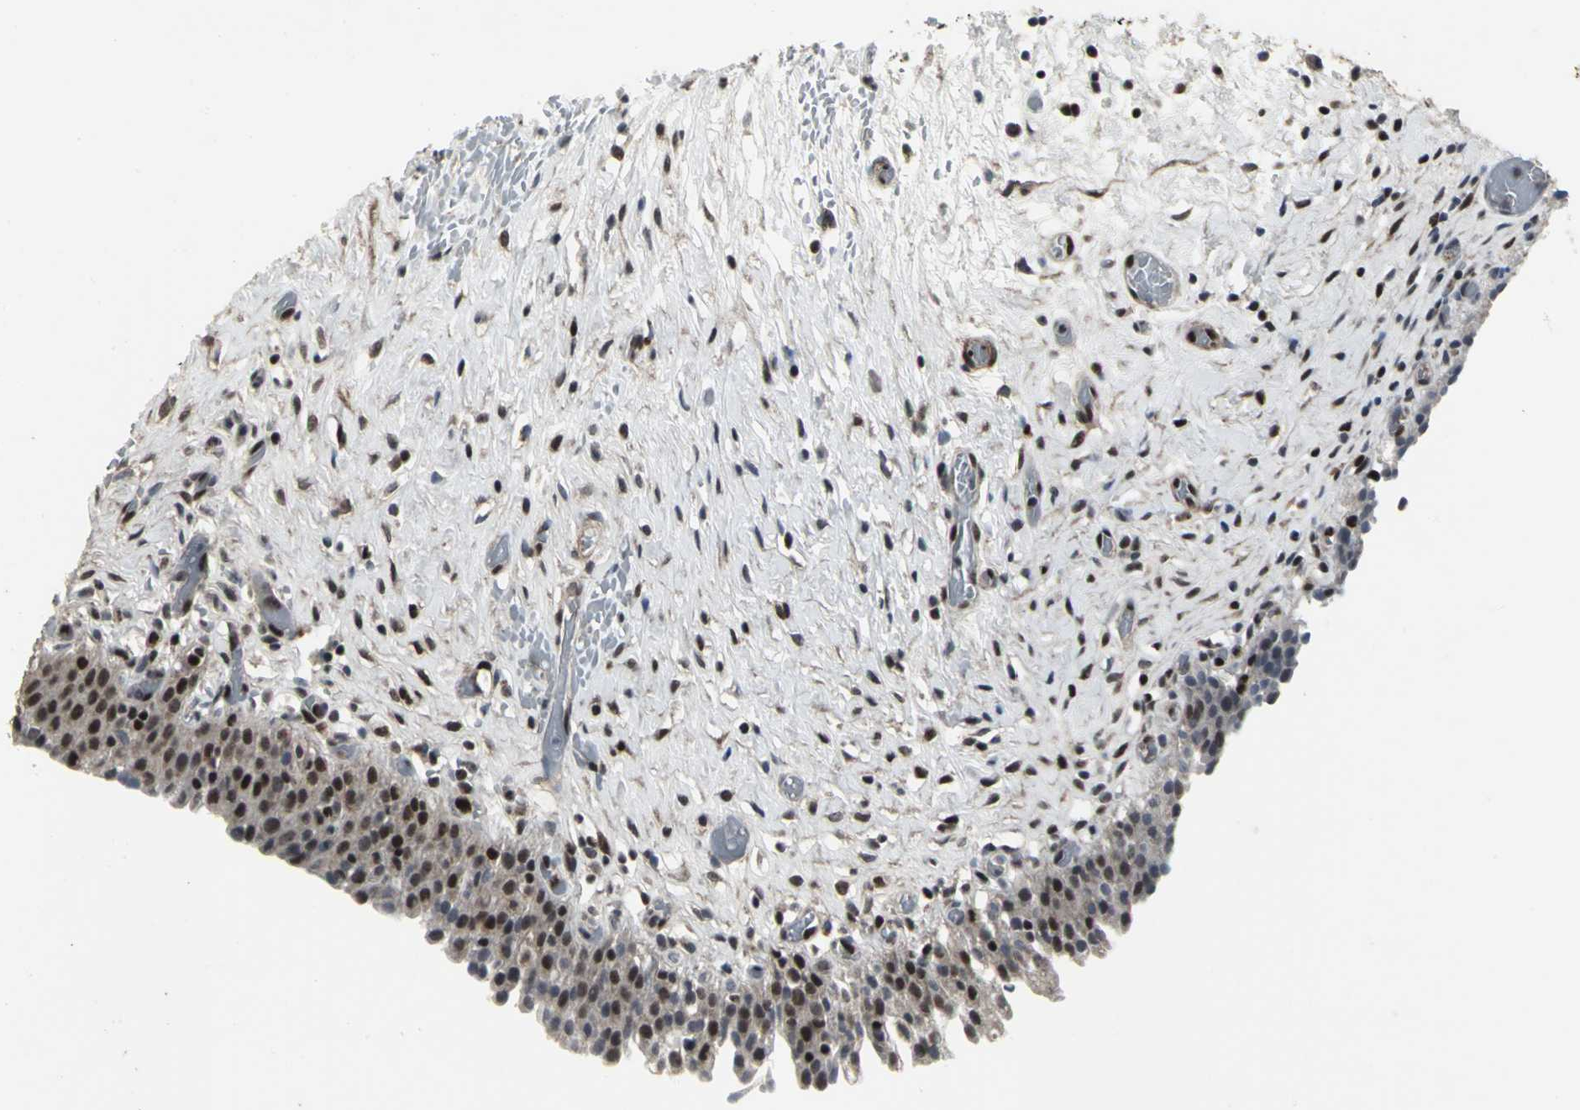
{"staining": {"intensity": "strong", "quantity": ">75%", "location": "nuclear"}, "tissue": "urinary bladder", "cell_type": "Urothelial cells", "image_type": "normal", "snomed": [{"axis": "morphology", "description": "Normal tissue, NOS"}, {"axis": "topography", "description": "Urinary bladder"}], "caption": "Immunohistochemical staining of benign urinary bladder exhibits >75% levels of strong nuclear protein positivity in about >75% of urothelial cells. Ihc stains the protein in brown and the nuclei are stained blue.", "gene": "SRF", "patient": {"sex": "male", "age": 51}}